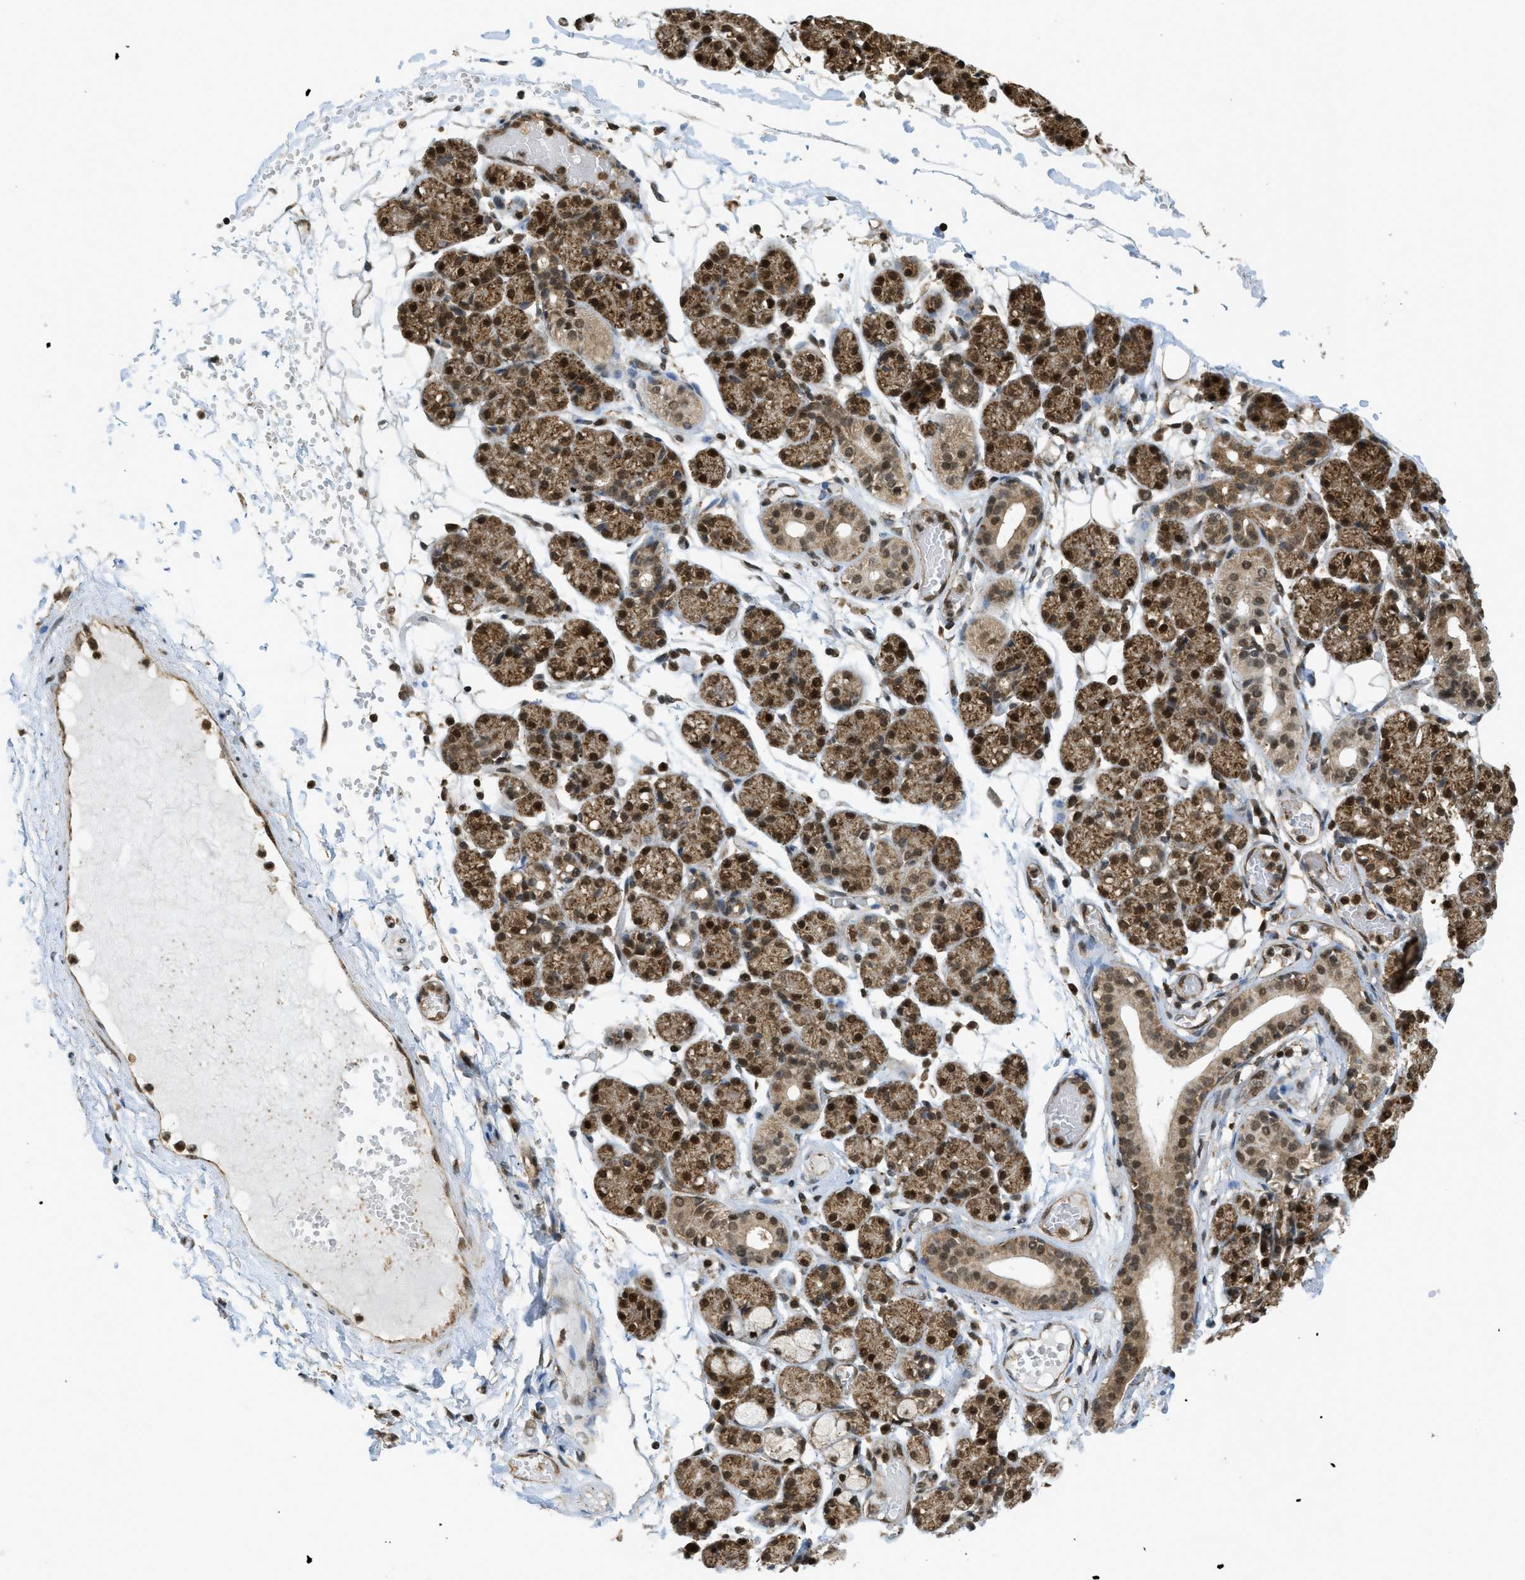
{"staining": {"intensity": "strong", "quantity": ">75%", "location": "cytoplasmic/membranous,nuclear"}, "tissue": "salivary gland", "cell_type": "Glandular cells", "image_type": "normal", "snomed": [{"axis": "morphology", "description": "Normal tissue, NOS"}, {"axis": "topography", "description": "Salivary gland"}], "caption": "Salivary gland stained with DAB immunohistochemistry displays high levels of strong cytoplasmic/membranous,nuclear staining in approximately >75% of glandular cells.", "gene": "TNPO1", "patient": {"sex": "male", "age": 63}}